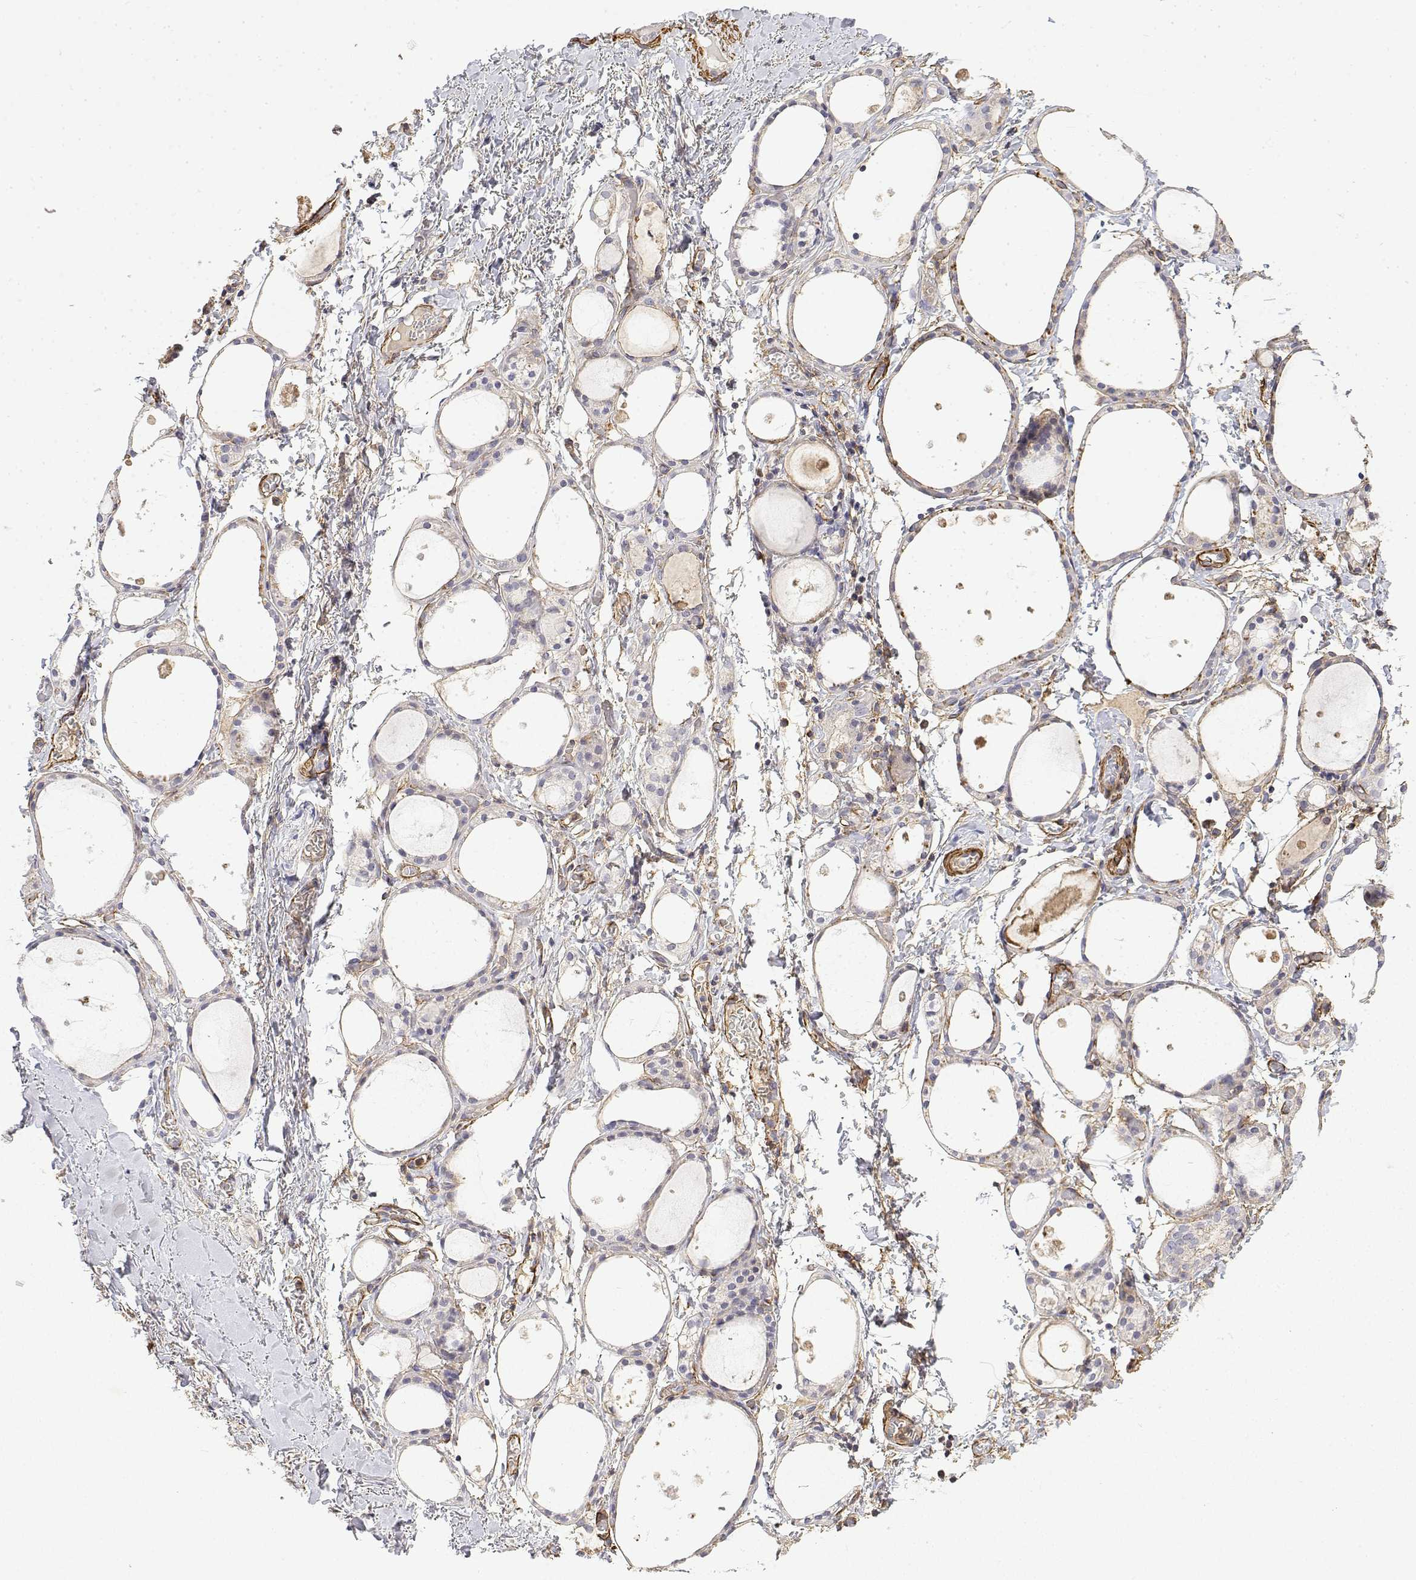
{"staining": {"intensity": "negative", "quantity": "none", "location": "none"}, "tissue": "thyroid gland", "cell_type": "Glandular cells", "image_type": "normal", "snomed": [{"axis": "morphology", "description": "Normal tissue, NOS"}, {"axis": "topography", "description": "Thyroid gland"}], "caption": "Glandular cells show no significant staining in benign thyroid gland. (DAB (3,3'-diaminobenzidine) immunohistochemistry visualized using brightfield microscopy, high magnification).", "gene": "SOWAHD", "patient": {"sex": "male", "age": 68}}